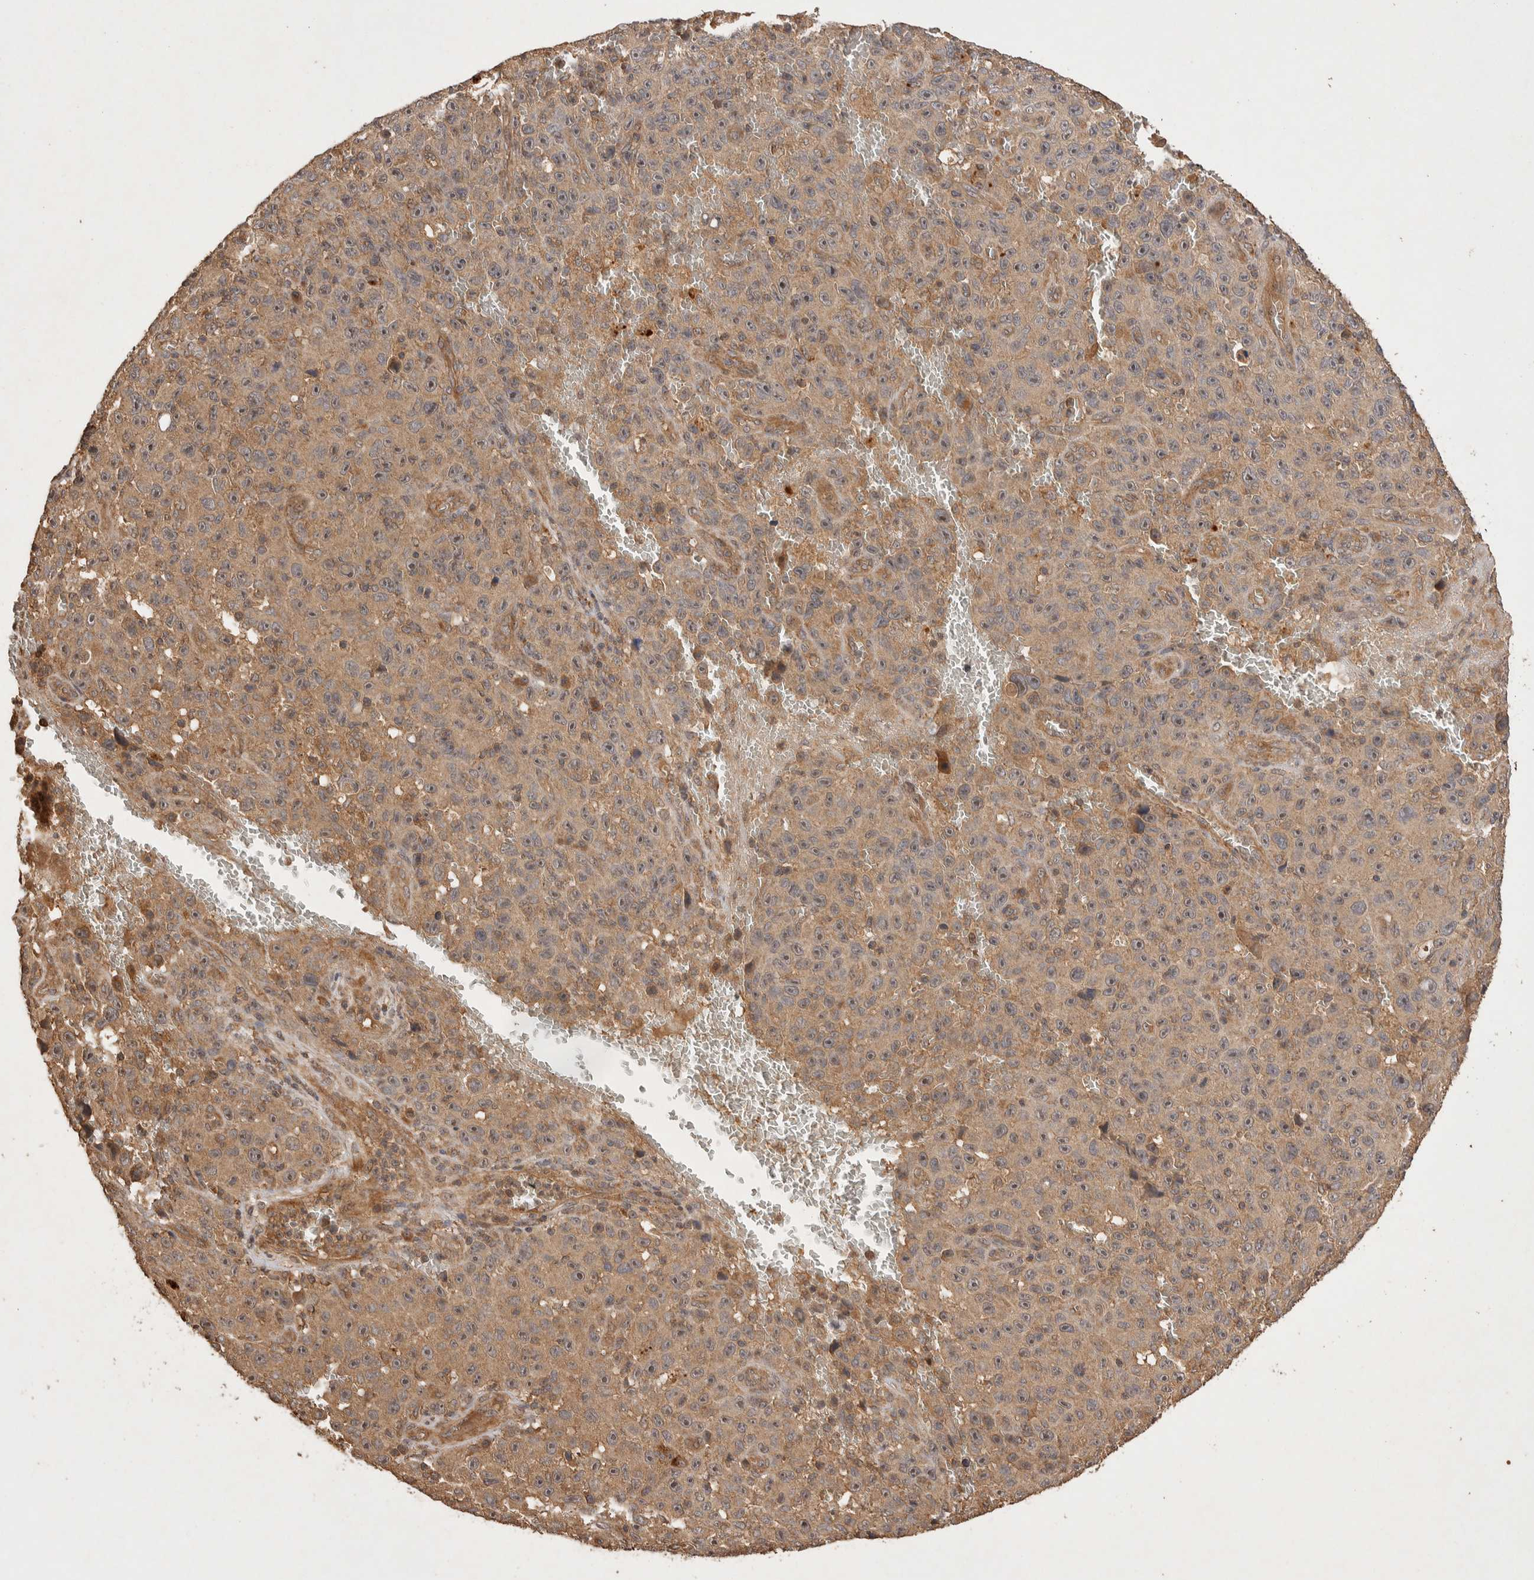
{"staining": {"intensity": "moderate", "quantity": ">75%", "location": "cytoplasmic/membranous"}, "tissue": "melanoma", "cell_type": "Tumor cells", "image_type": "cancer", "snomed": [{"axis": "morphology", "description": "Malignant melanoma, NOS"}, {"axis": "topography", "description": "Skin"}], "caption": "Immunohistochemical staining of human malignant melanoma displays medium levels of moderate cytoplasmic/membranous staining in approximately >75% of tumor cells.", "gene": "NSMAF", "patient": {"sex": "female", "age": 82}}